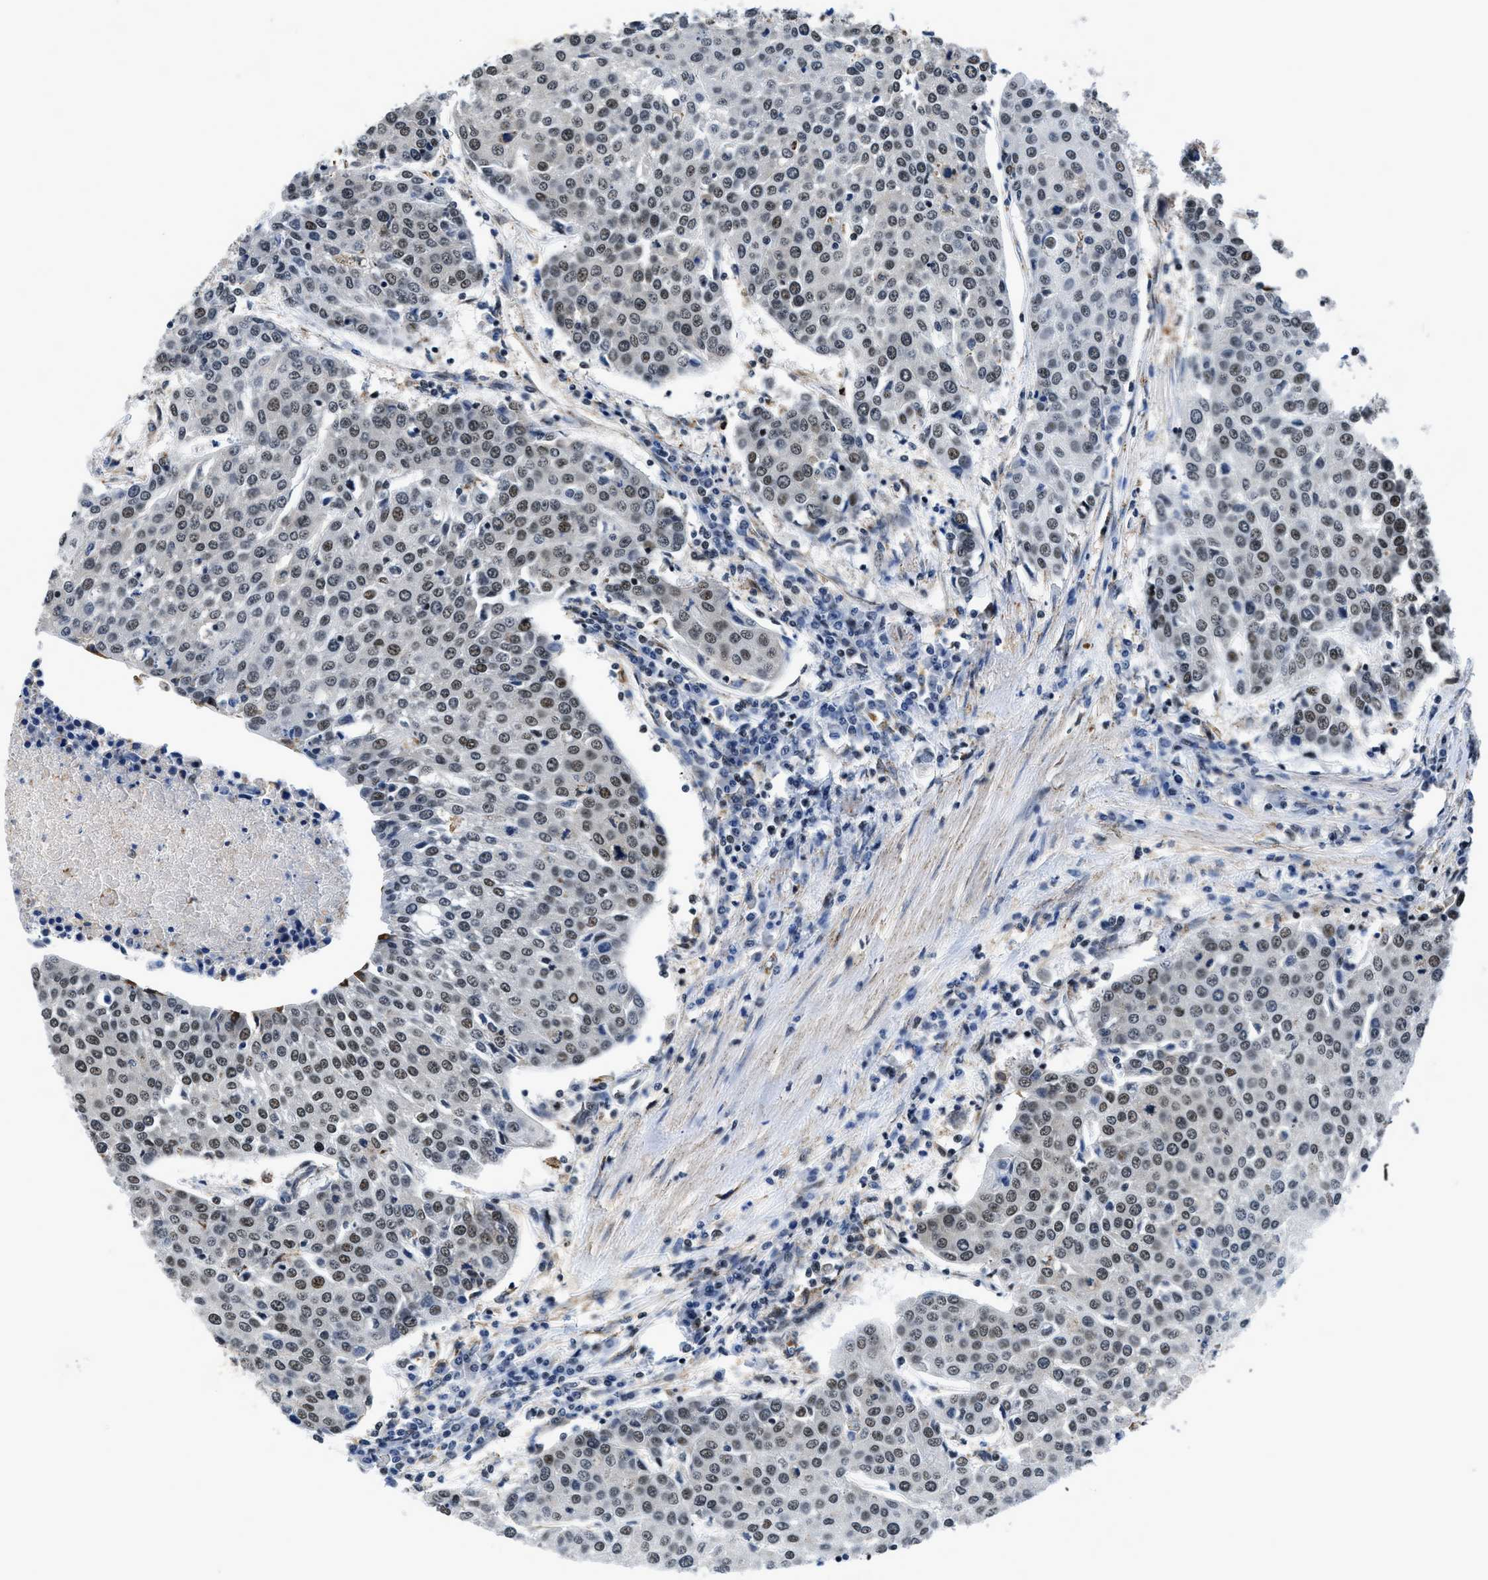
{"staining": {"intensity": "moderate", "quantity": ">75%", "location": "nuclear"}, "tissue": "urothelial cancer", "cell_type": "Tumor cells", "image_type": "cancer", "snomed": [{"axis": "morphology", "description": "Urothelial carcinoma, High grade"}, {"axis": "topography", "description": "Urinary bladder"}], "caption": "Protein staining of high-grade urothelial carcinoma tissue shows moderate nuclear positivity in approximately >75% of tumor cells.", "gene": "HNRNPH2", "patient": {"sex": "female", "age": 85}}